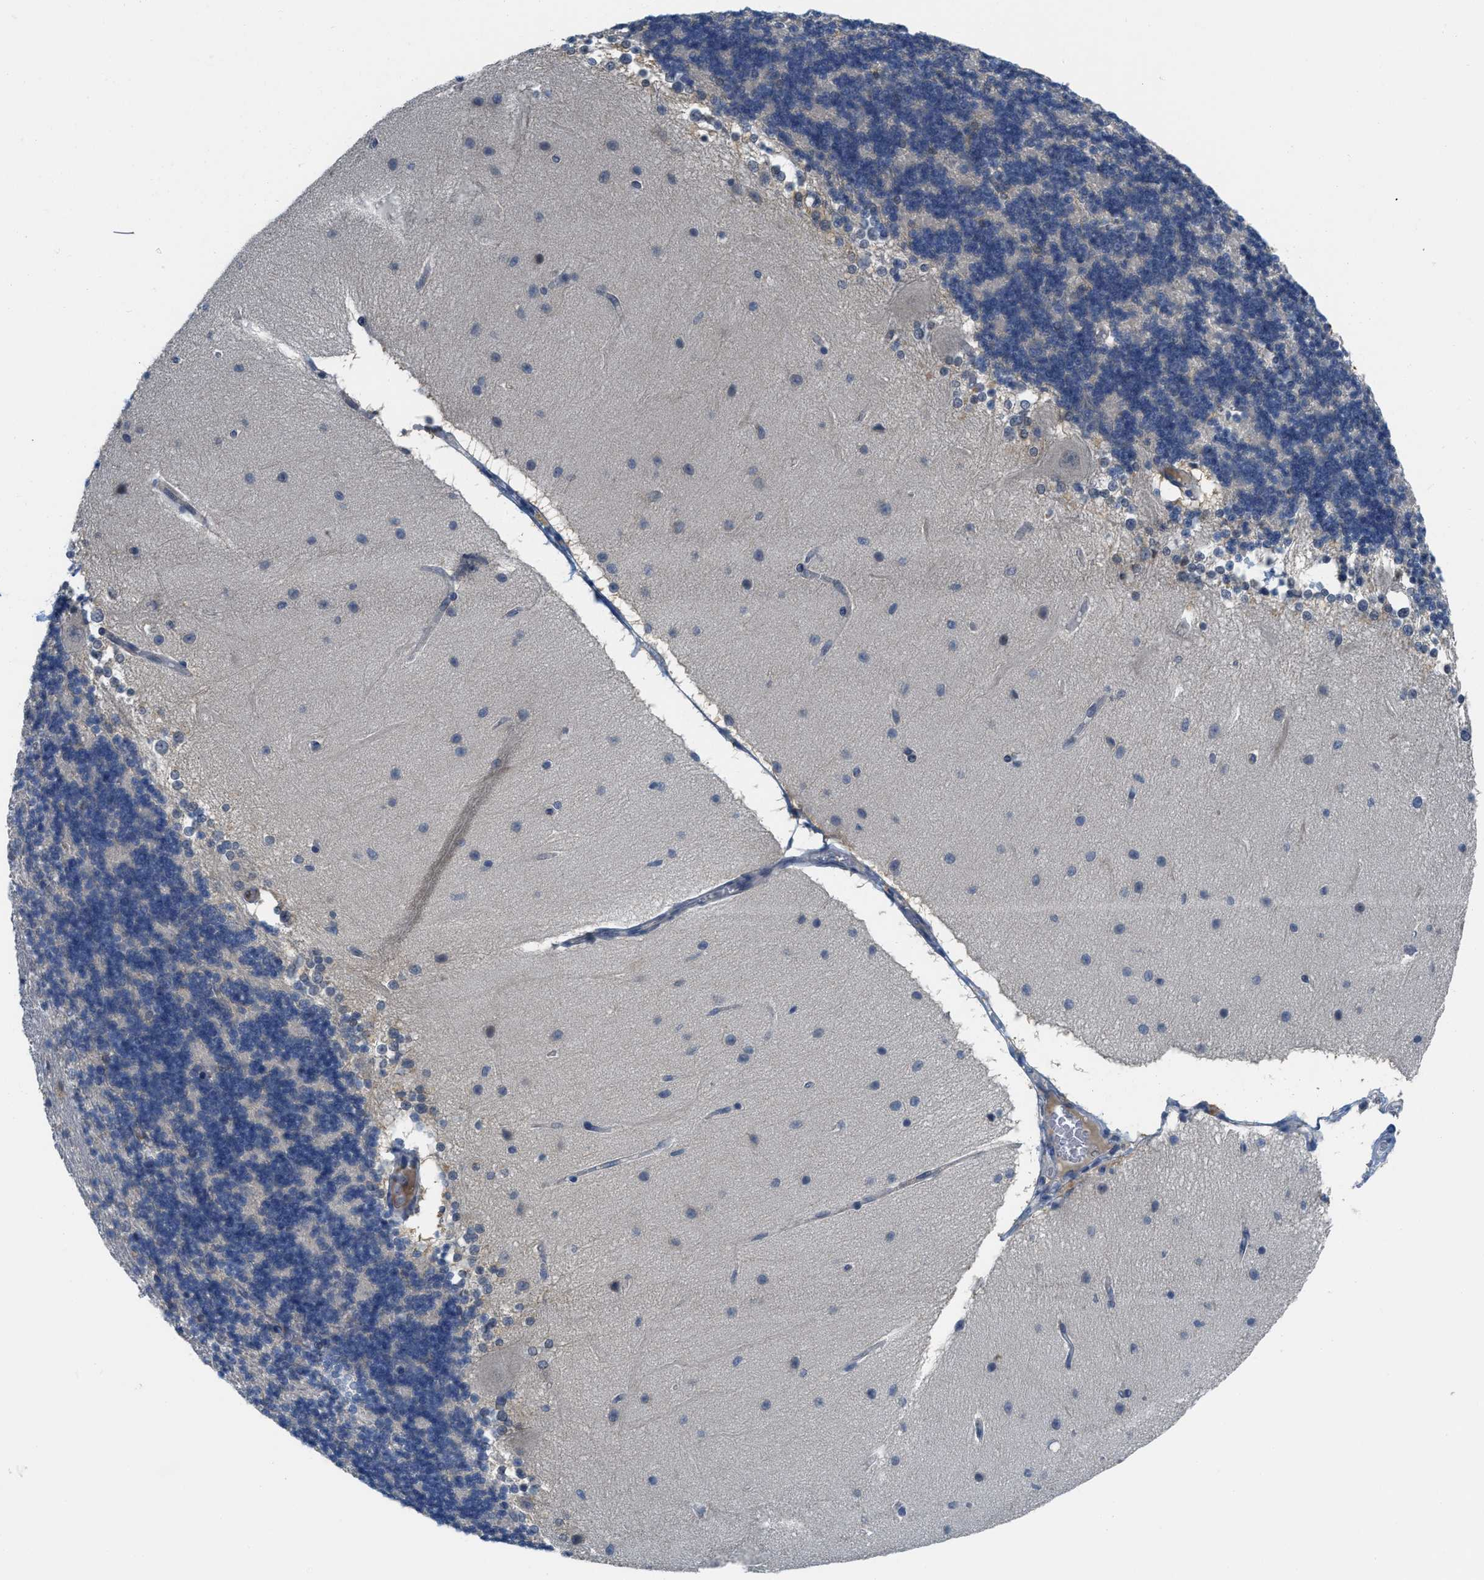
{"staining": {"intensity": "negative", "quantity": "none", "location": "none"}, "tissue": "cerebellum", "cell_type": "Cells in granular layer", "image_type": "normal", "snomed": [{"axis": "morphology", "description": "Normal tissue, NOS"}, {"axis": "topography", "description": "Cerebellum"}], "caption": "This is an IHC image of unremarkable human cerebellum. There is no positivity in cells in granular layer.", "gene": "TNFAIP1", "patient": {"sex": "female", "age": 54}}